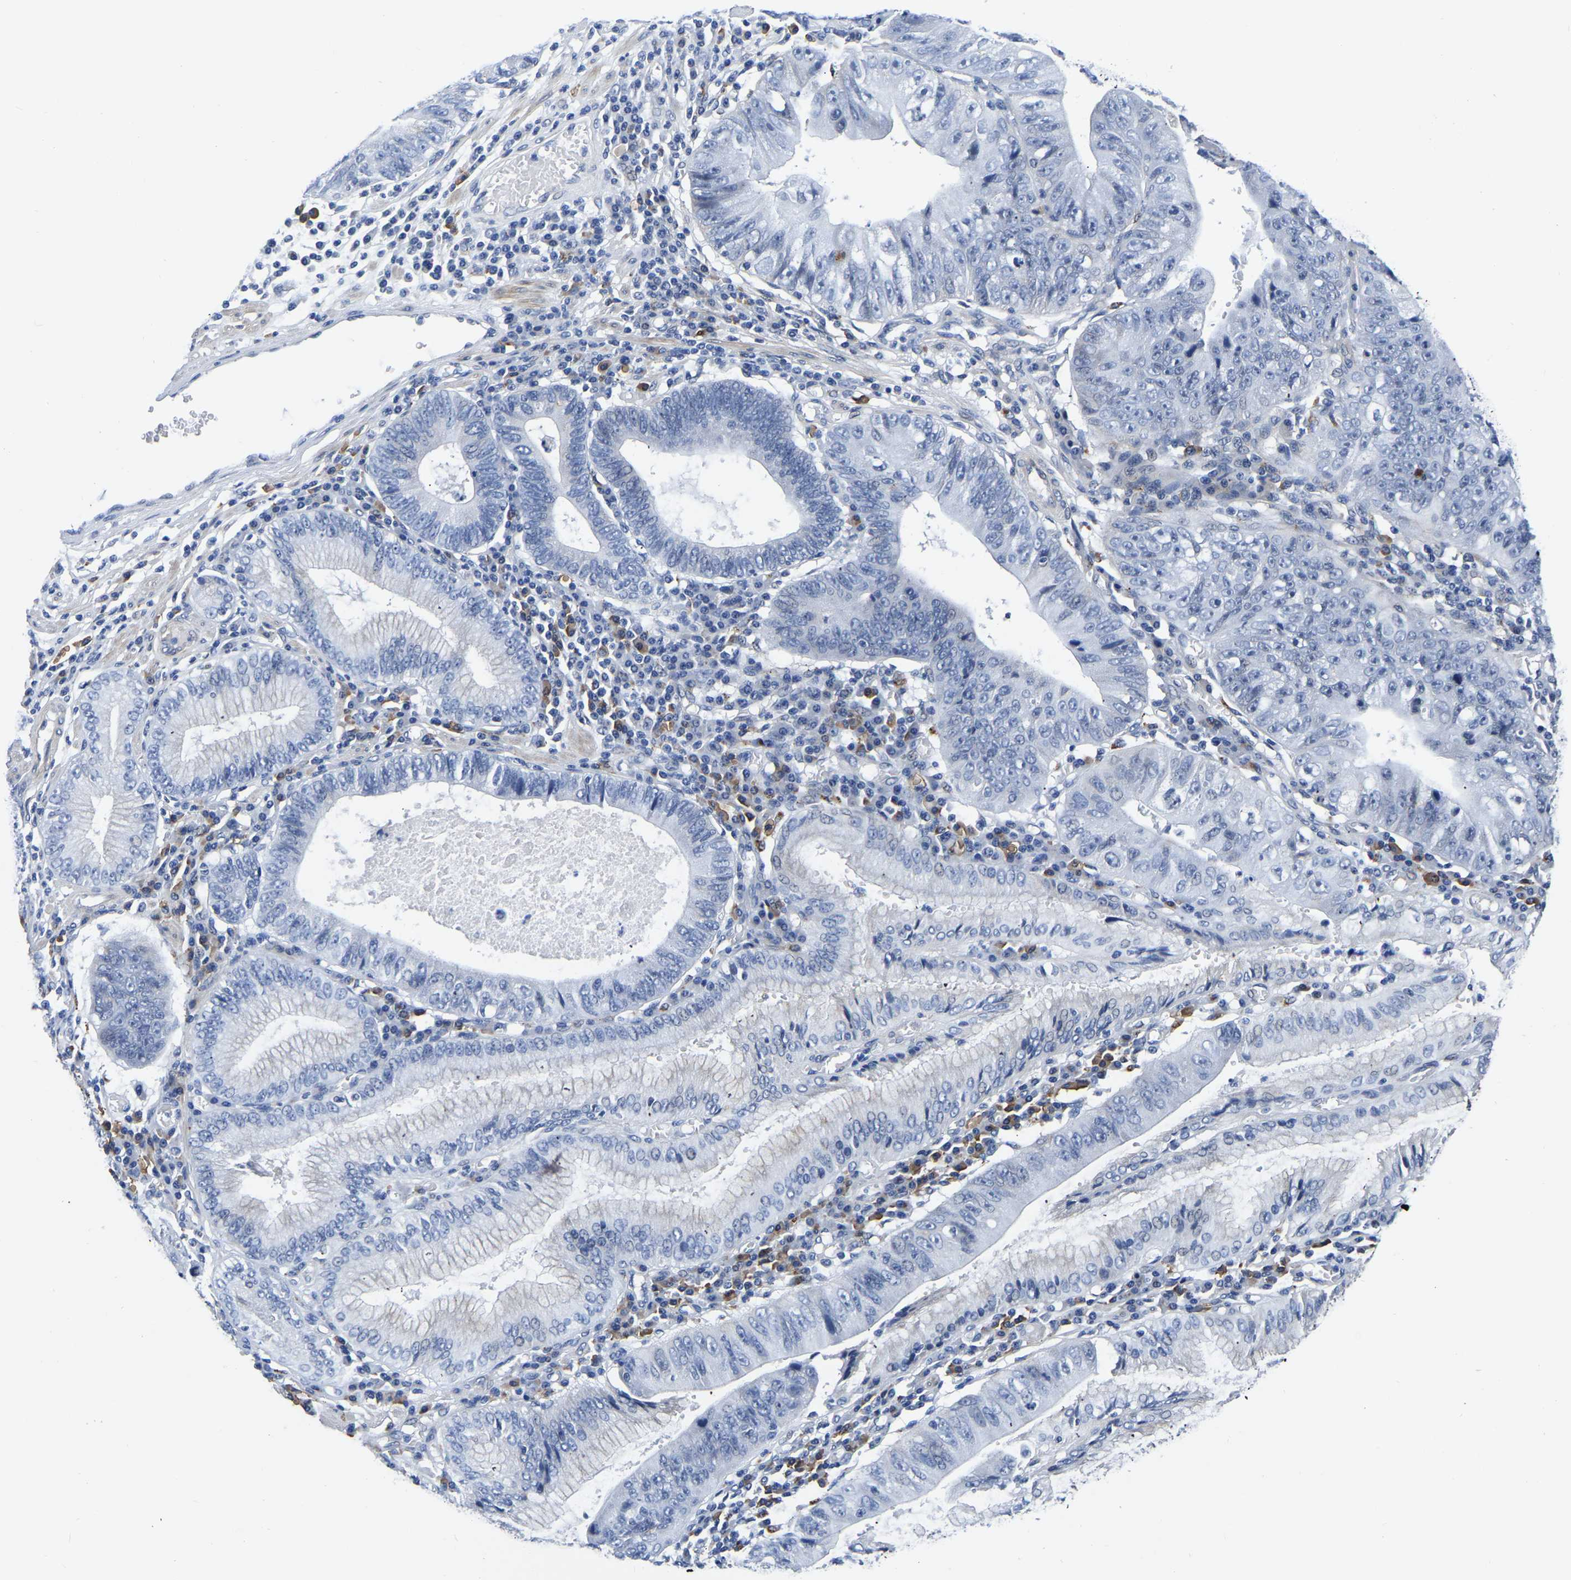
{"staining": {"intensity": "negative", "quantity": "none", "location": "none"}, "tissue": "stomach cancer", "cell_type": "Tumor cells", "image_type": "cancer", "snomed": [{"axis": "morphology", "description": "Adenocarcinoma, NOS"}, {"axis": "topography", "description": "Stomach"}], "caption": "A histopathology image of human stomach adenocarcinoma is negative for staining in tumor cells.", "gene": "PDLIM7", "patient": {"sex": "male", "age": 59}}